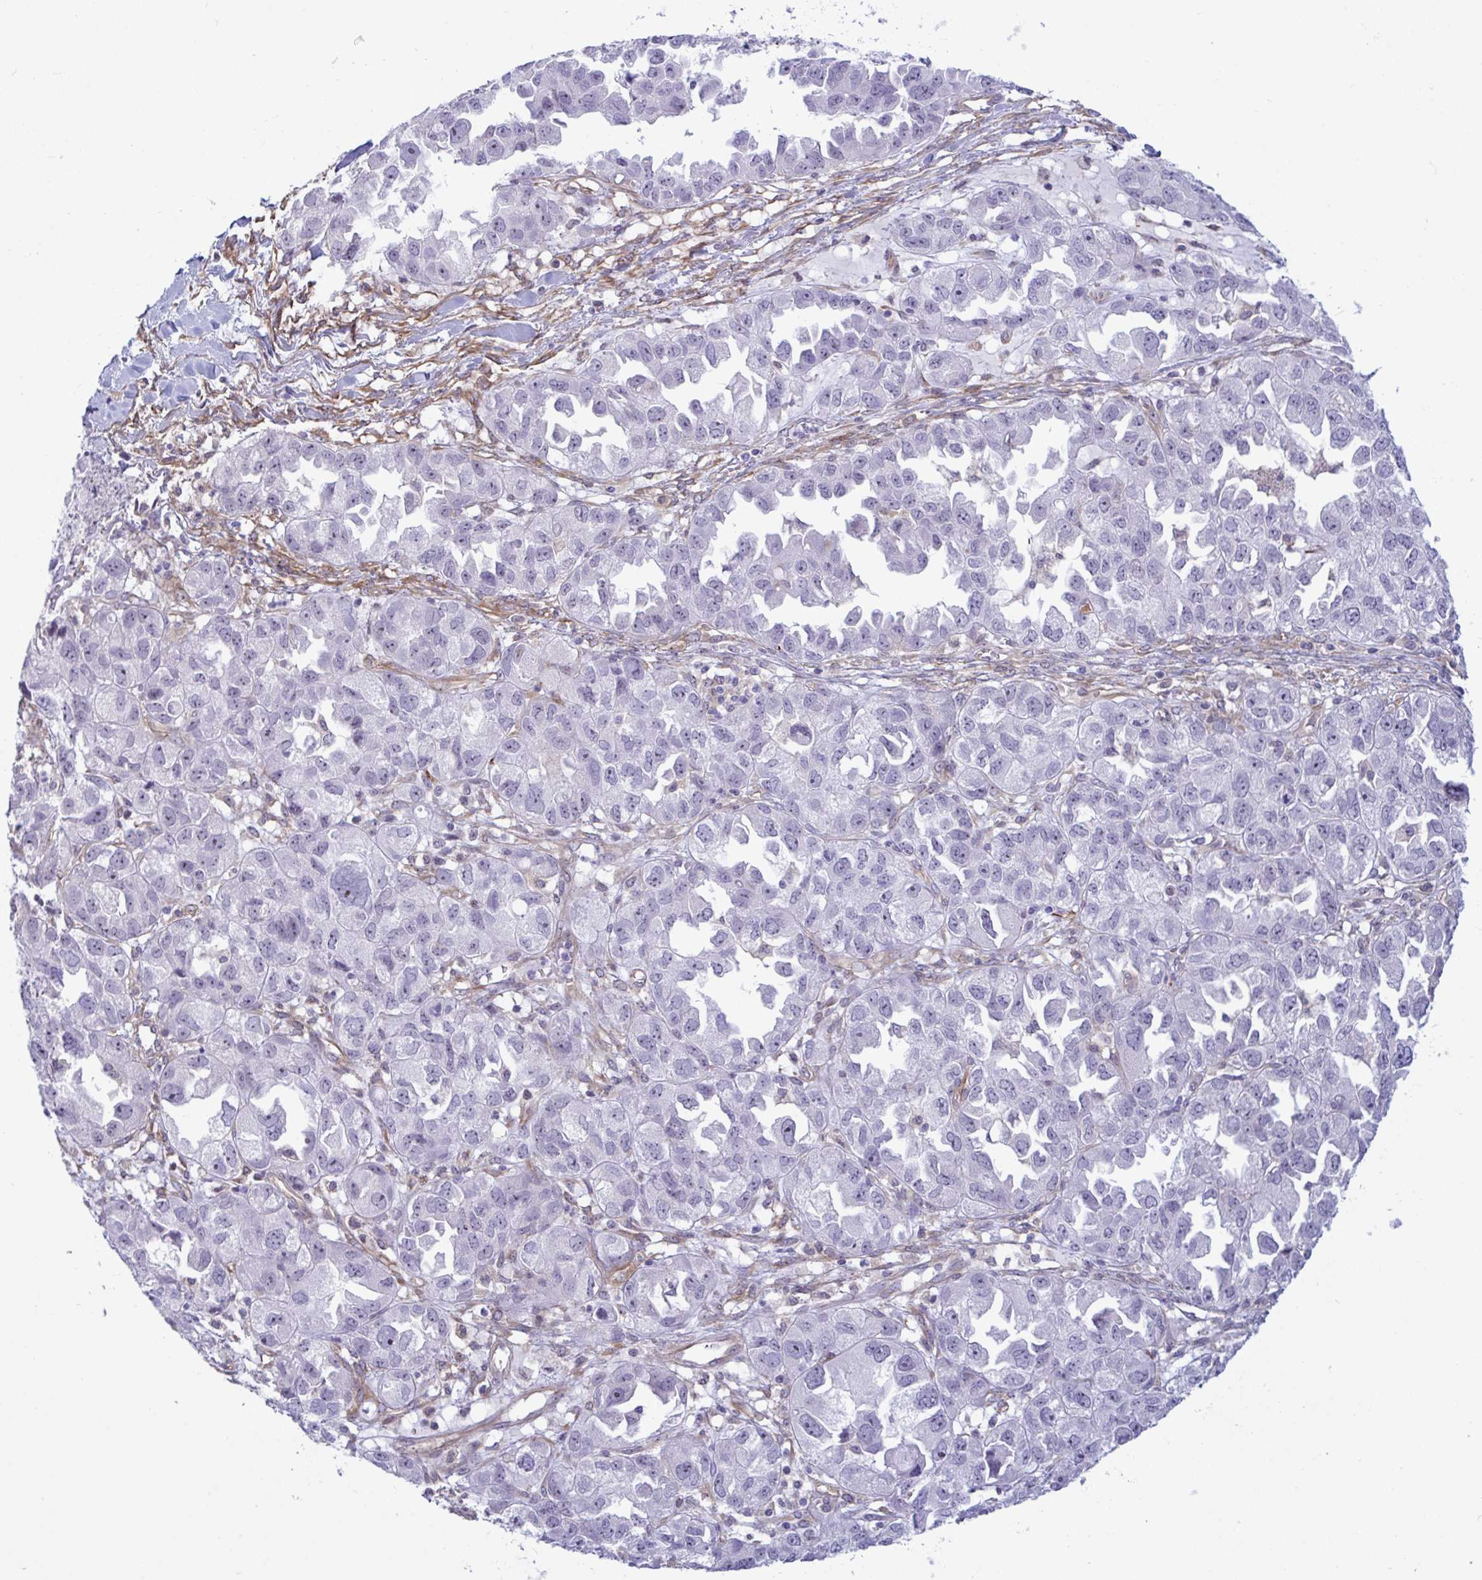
{"staining": {"intensity": "weak", "quantity": "<25%", "location": "nuclear"}, "tissue": "ovarian cancer", "cell_type": "Tumor cells", "image_type": "cancer", "snomed": [{"axis": "morphology", "description": "Cystadenocarcinoma, serous, NOS"}, {"axis": "topography", "description": "Ovary"}], "caption": "An immunohistochemistry photomicrograph of ovarian cancer (serous cystadenocarcinoma) is shown. There is no staining in tumor cells of ovarian cancer (serous cystadenocarcinoma). Nuclei are stained in blue.", "gene": "PRRT4", "patient": {"sex": "female", "age": 84}}